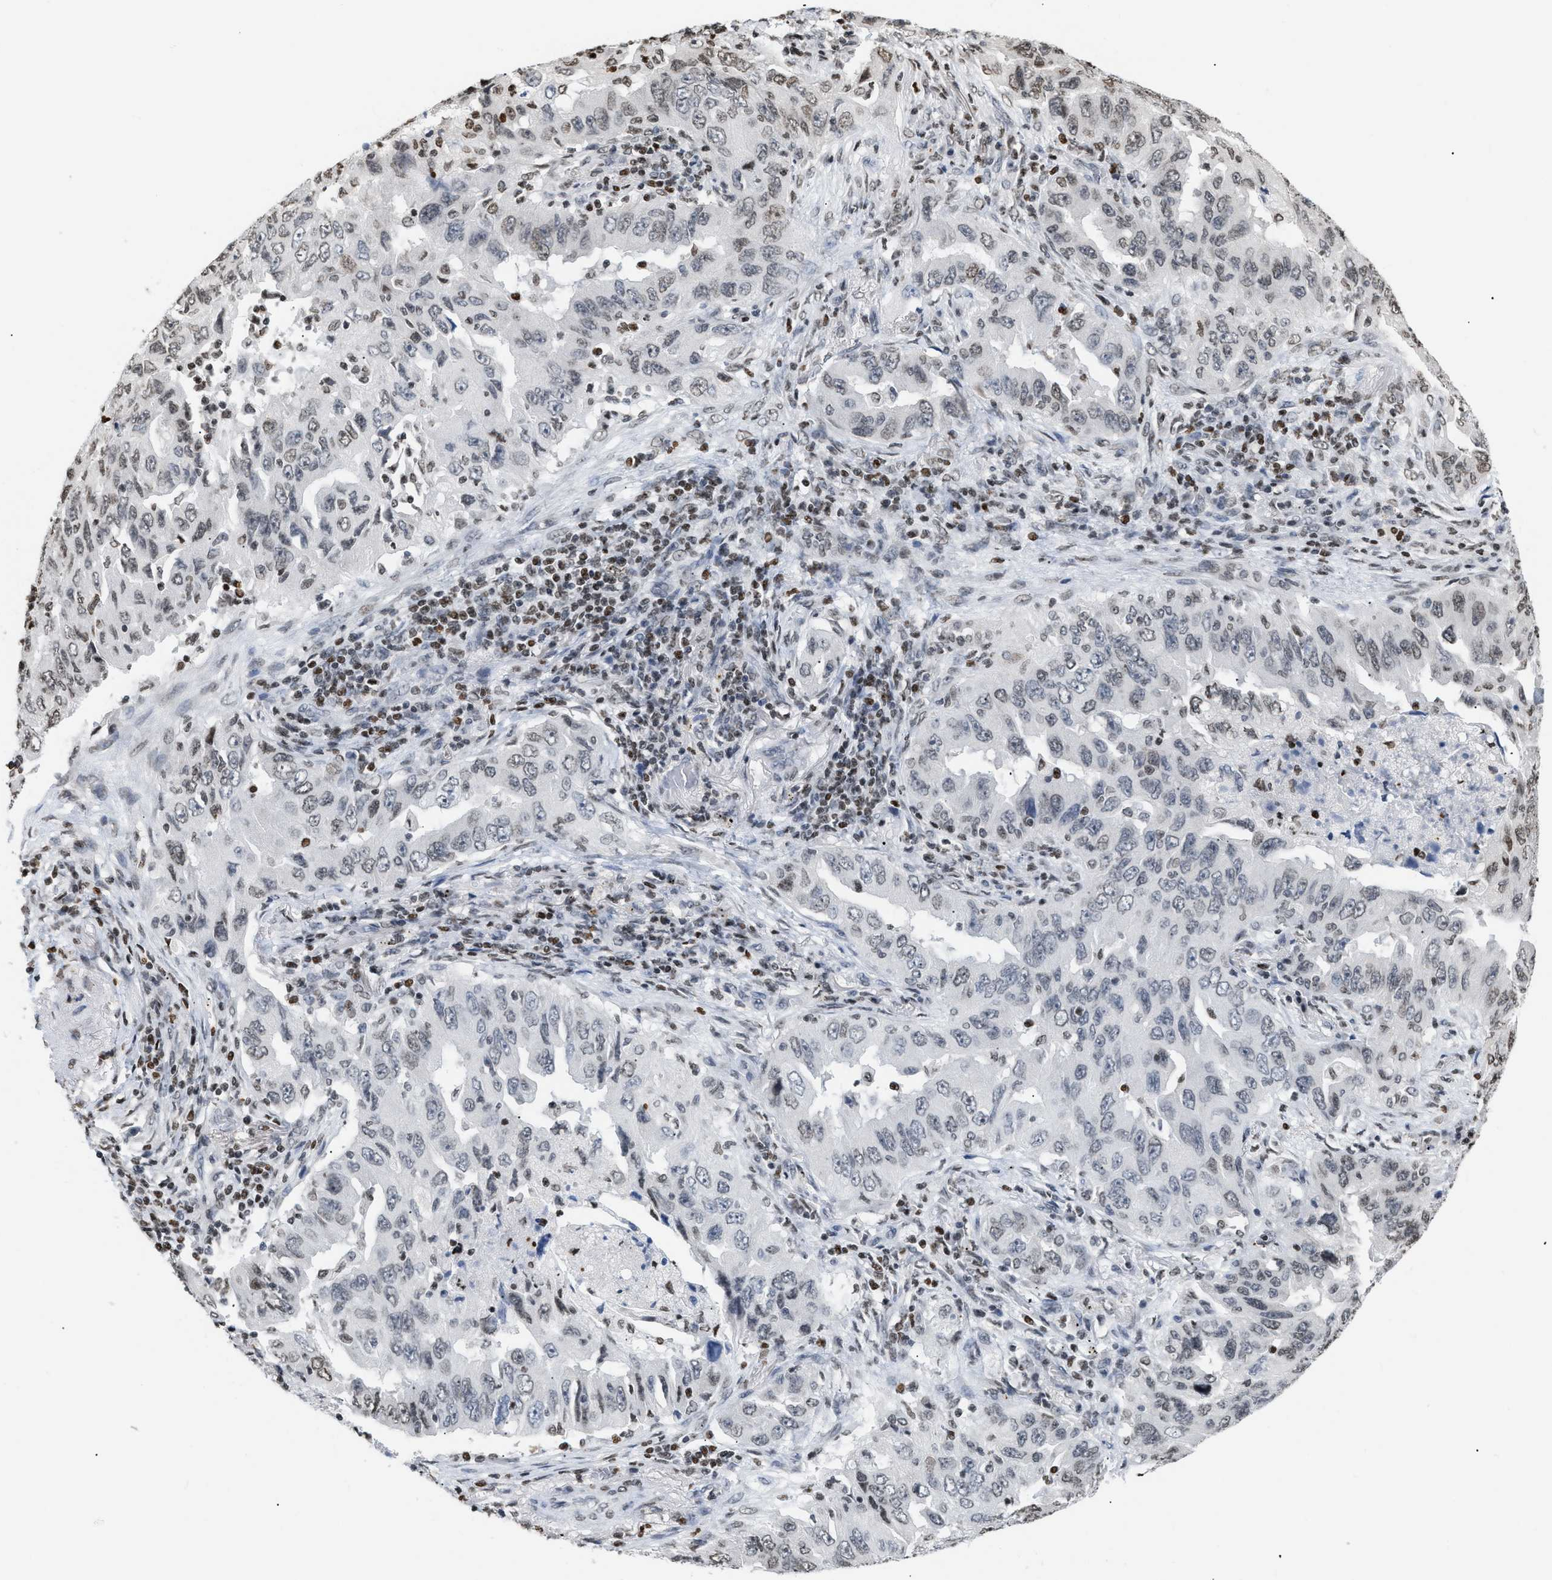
{"staining": {"intensity": "weak", "quantity": ">75%", "location": "nuclear"}, "tissue": "lung cancer", "cell_type": "Tumor cells", "image_type": "cancer", "snomed": [{"axis": "morphology", "description": "Adenocarcinoma, NOS"}, {"axis": "topography", "description": "Lung"}], "caption": "High-power microscopy captured an IHC histopathology image of lung adenocarcinoma, revealing weak nuclear positivity in approximately >75% of tumor cells. (IHC, brightfield microscopy, high magnification).", "gene": "HMGN2", "patient": {"sex": "female", "age": 65}}